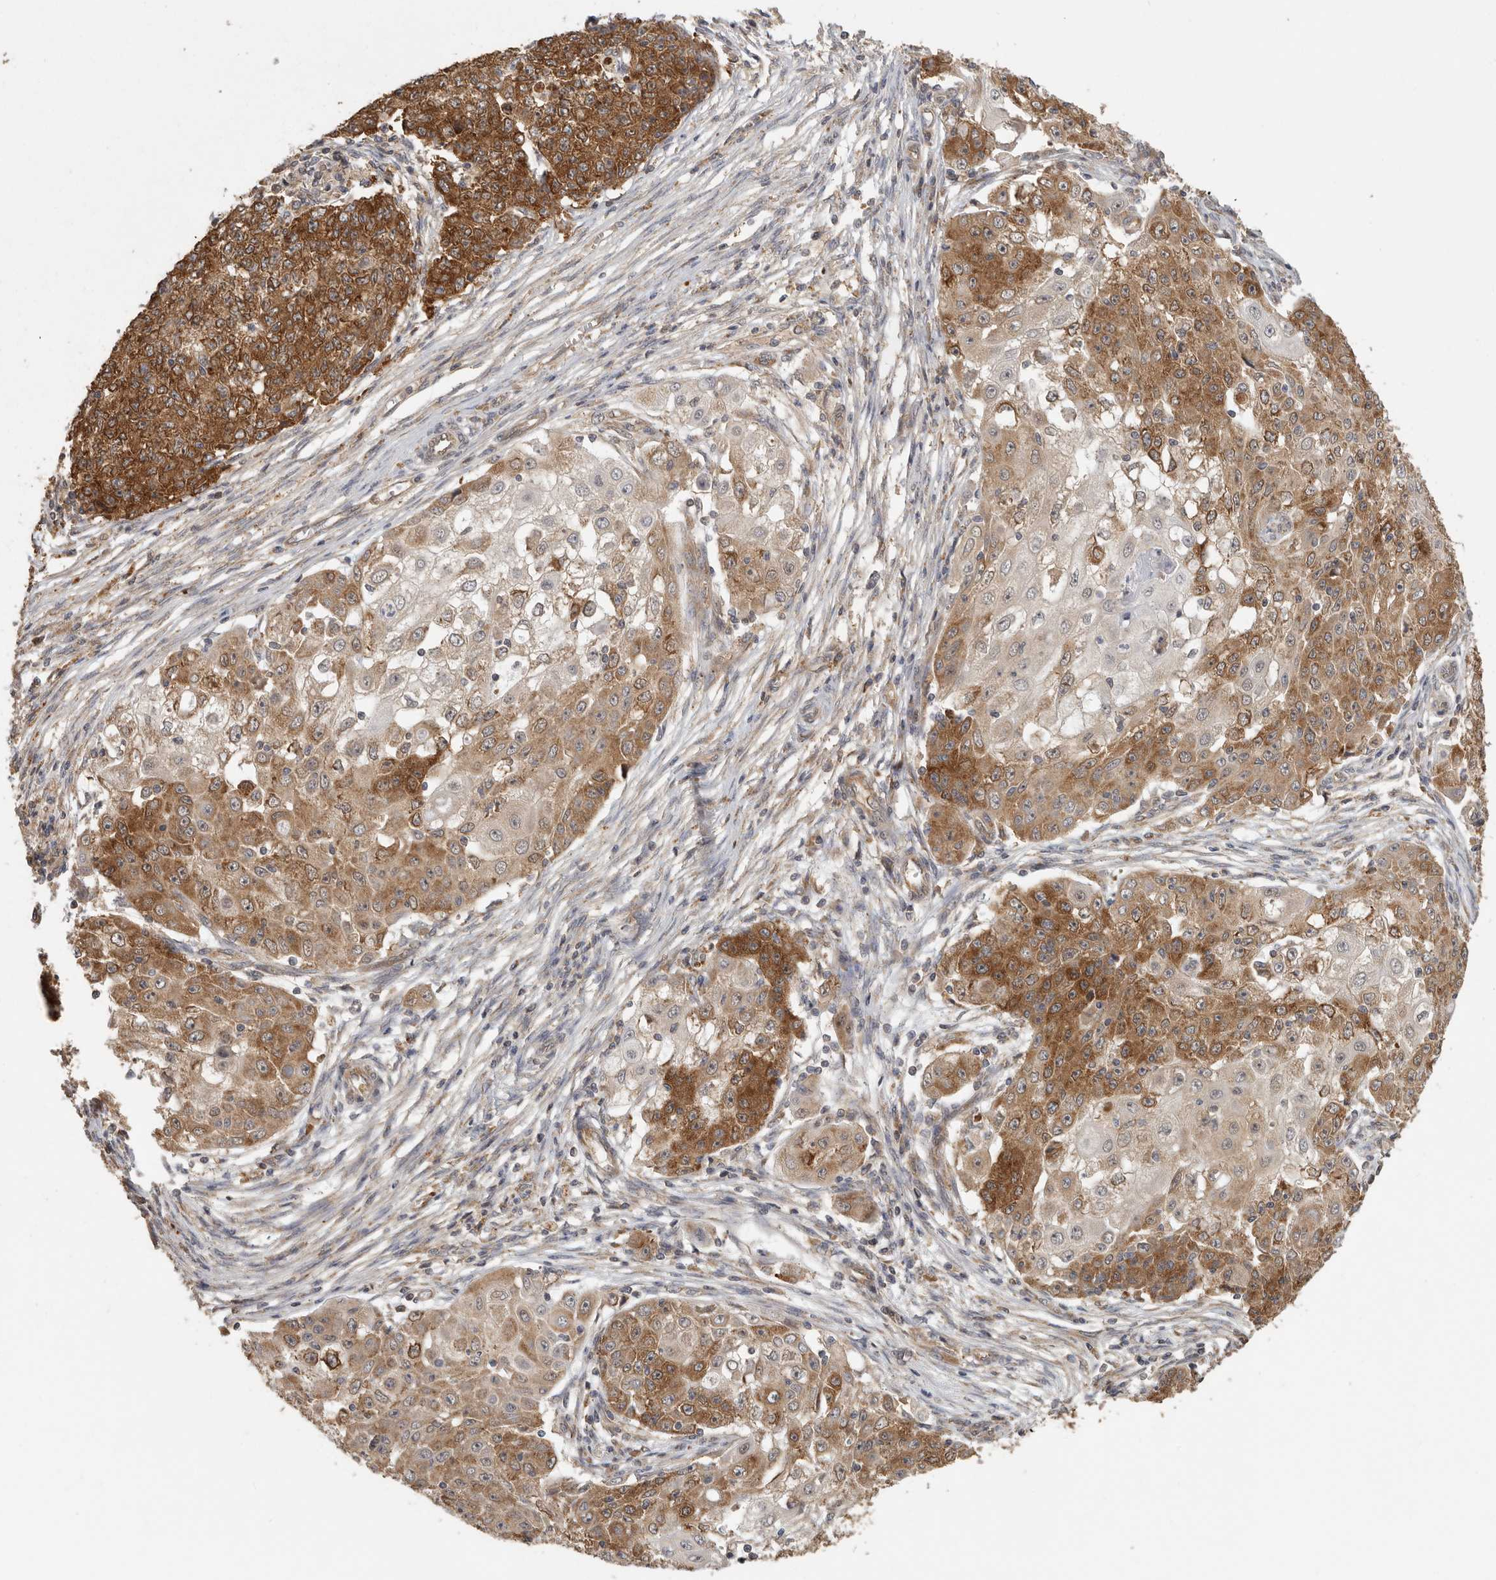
{"staining": {"intensity": "strong", "quantity": "25%-75%", "location": "cytoplasmic/membranous"}, "tissue": "ovarian cancer", "cell_type": "Tumor cells", "image_type": "cancer", "snomed": [{"axis": "morphology", "description": "Carcinoma, endometroid"}, {"axis": "topography", "description": "Ovary"}], "caption": "Human ovarian cancer stained with a protein marker displays strong staining in tumor cells.", "gene": "CCT8", "patient": {"sex": "female", "age": 42}}